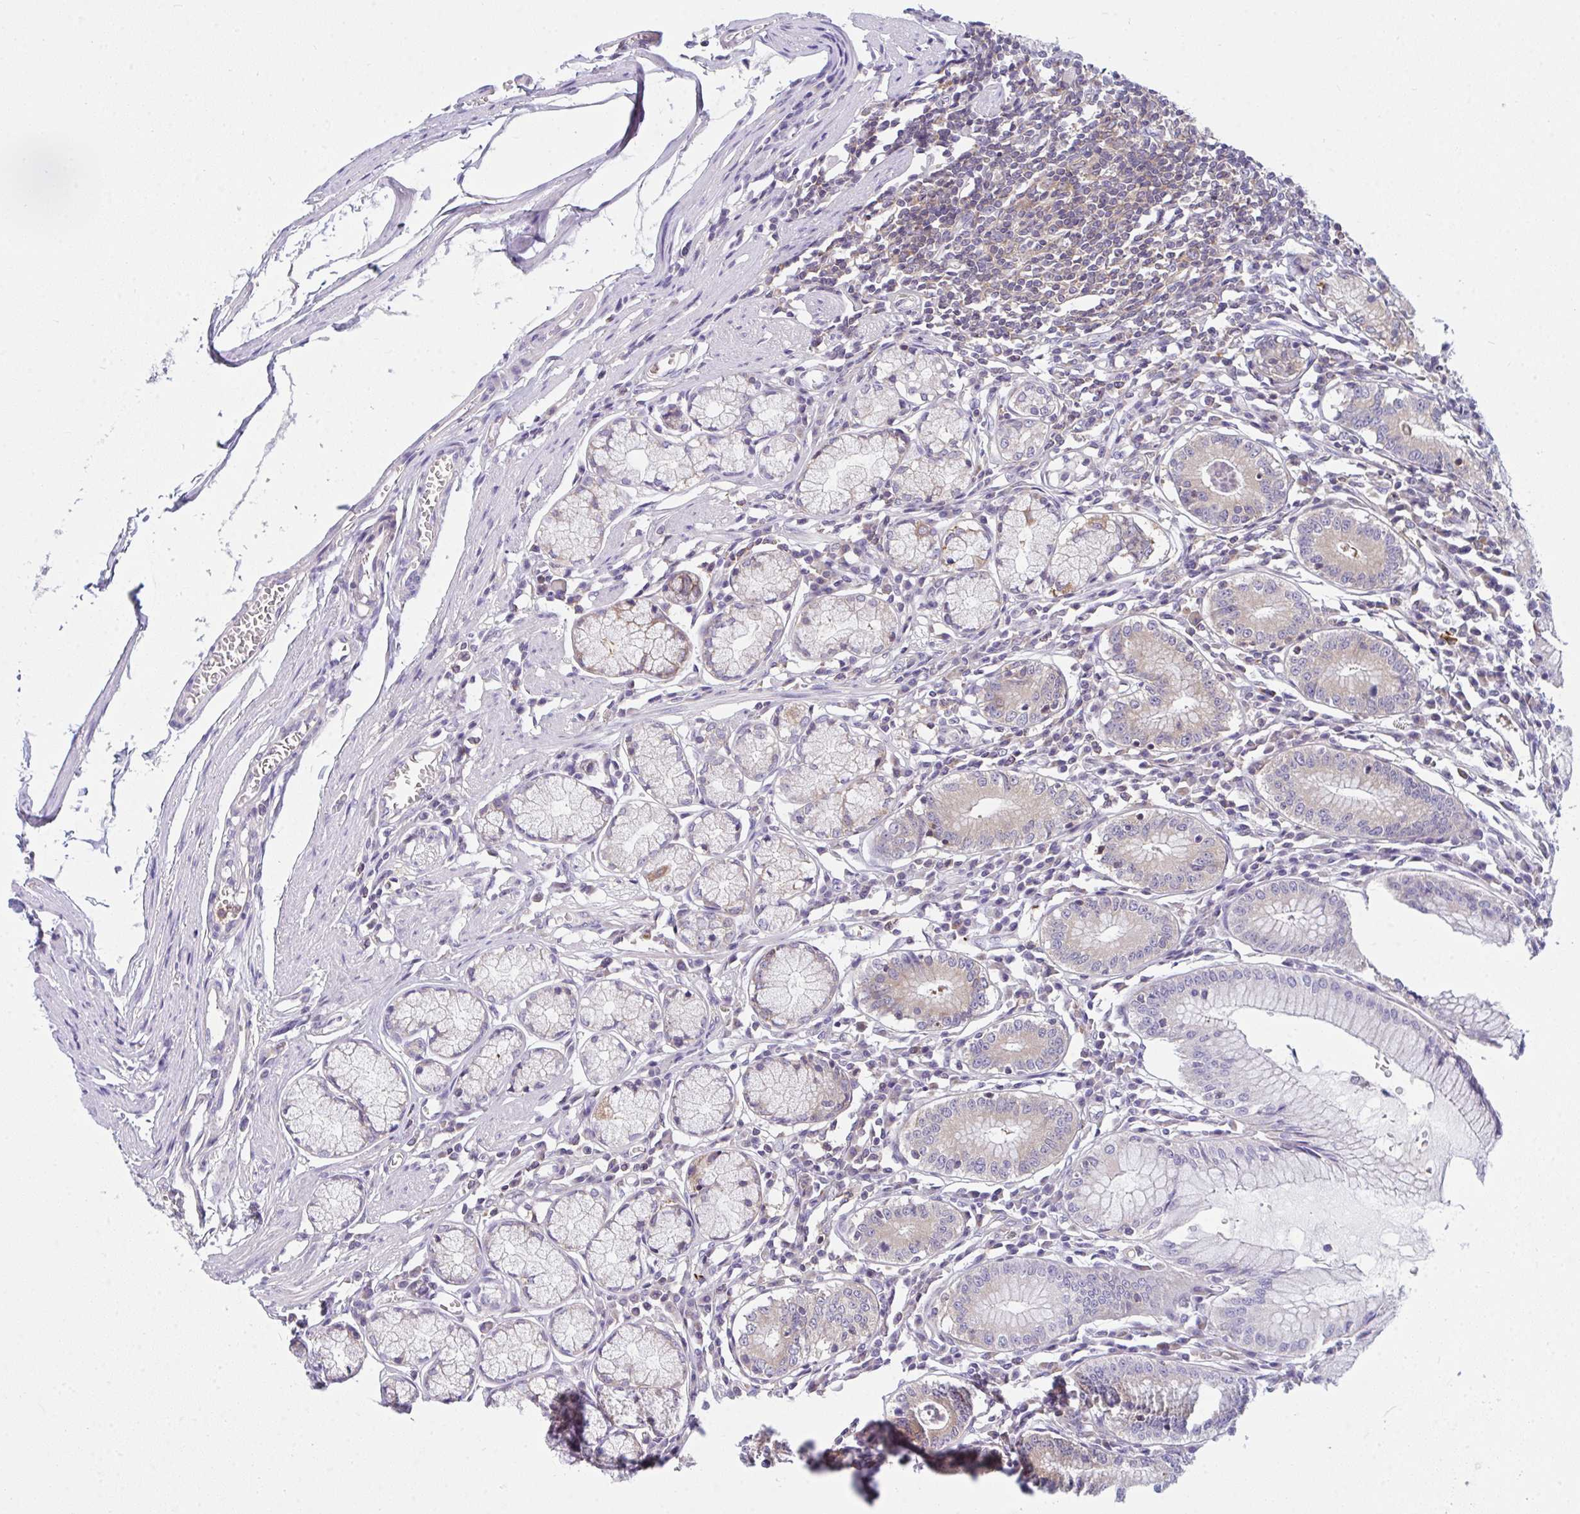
{"staining": {"intensity": "moderate", "quantity": ">75%", "location": "cytoplasmic/membranous"}, "tissue": "stomach", "cell_type": "Glandular cells", "image_type": "normal", "snomed": [{"axis": "morphology", "description": "Normal tissue, NOS"}, {"axis": "topography", "description": "Stomach"}], "caption": "Benign stomach was stained to show a protein in brown. There is medium levels of moderate cytoplasmic/membranous staining in approximately >75% of glandular cells. (Brightfield microscopy of DAB IHC at high magnification).", "gene": "SLC30A6", "patient": {"sex": "male", "age": 55}}